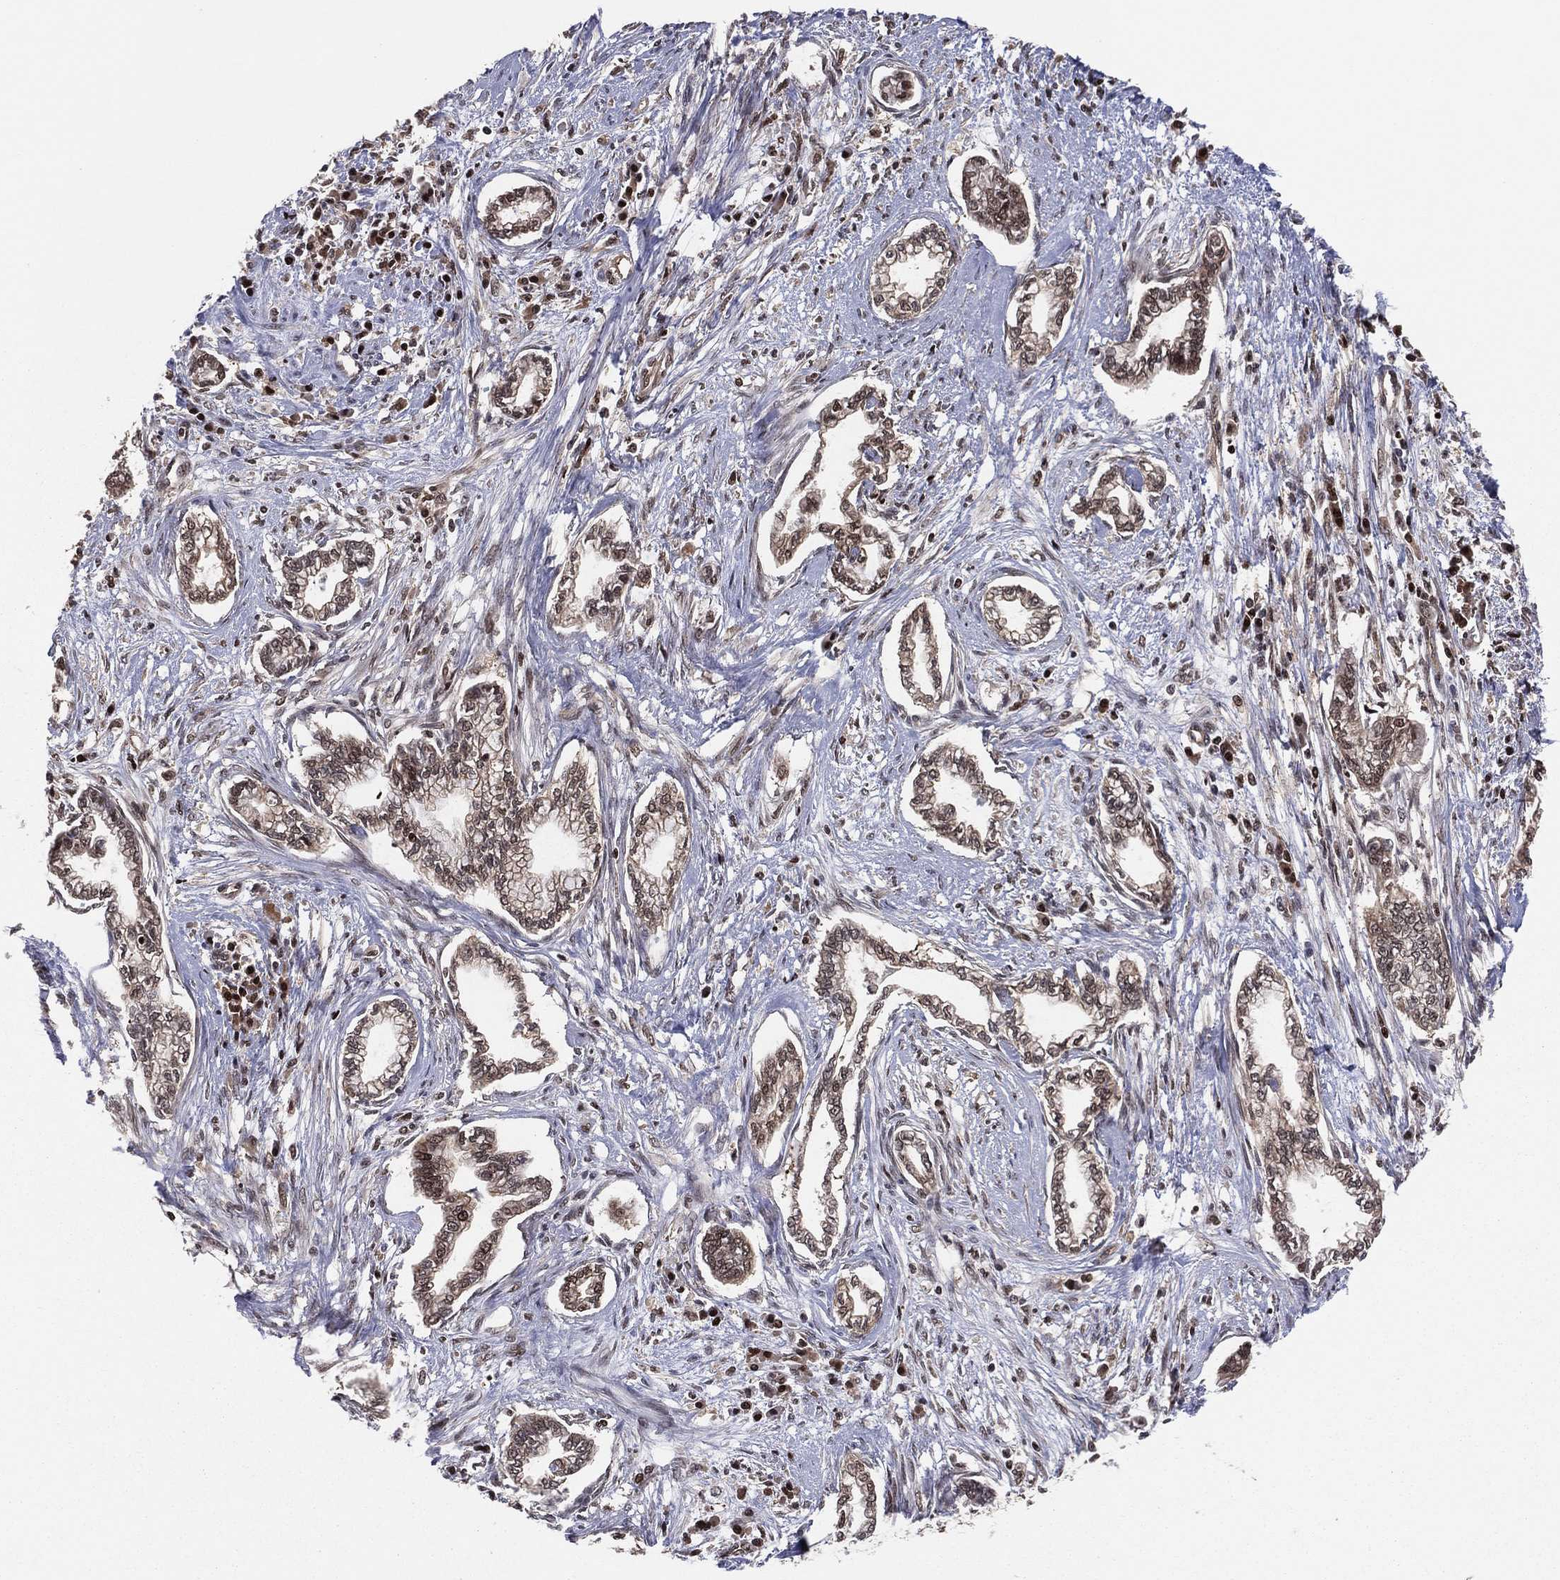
{"staining": {"intensity": "moderate", "quantity": ">75%", "location": "cytoplasmic/membranous"}, "tissue": "cervical cancer", "cell_type": "Tumor cells", "image_type": "cancer", "snomed": [{"axis": "morphology", "description": "Adenocarcinoma, NOS"}, {"axis": "topography", "description": "Cervix"}], "caption": "Cervical cancer stained for a protein exhibits moderate cytoplasmic/membranous positivity in tumor cells.", "gene": "PSMA1", "patient": {"sex": "female", "age": 62}}